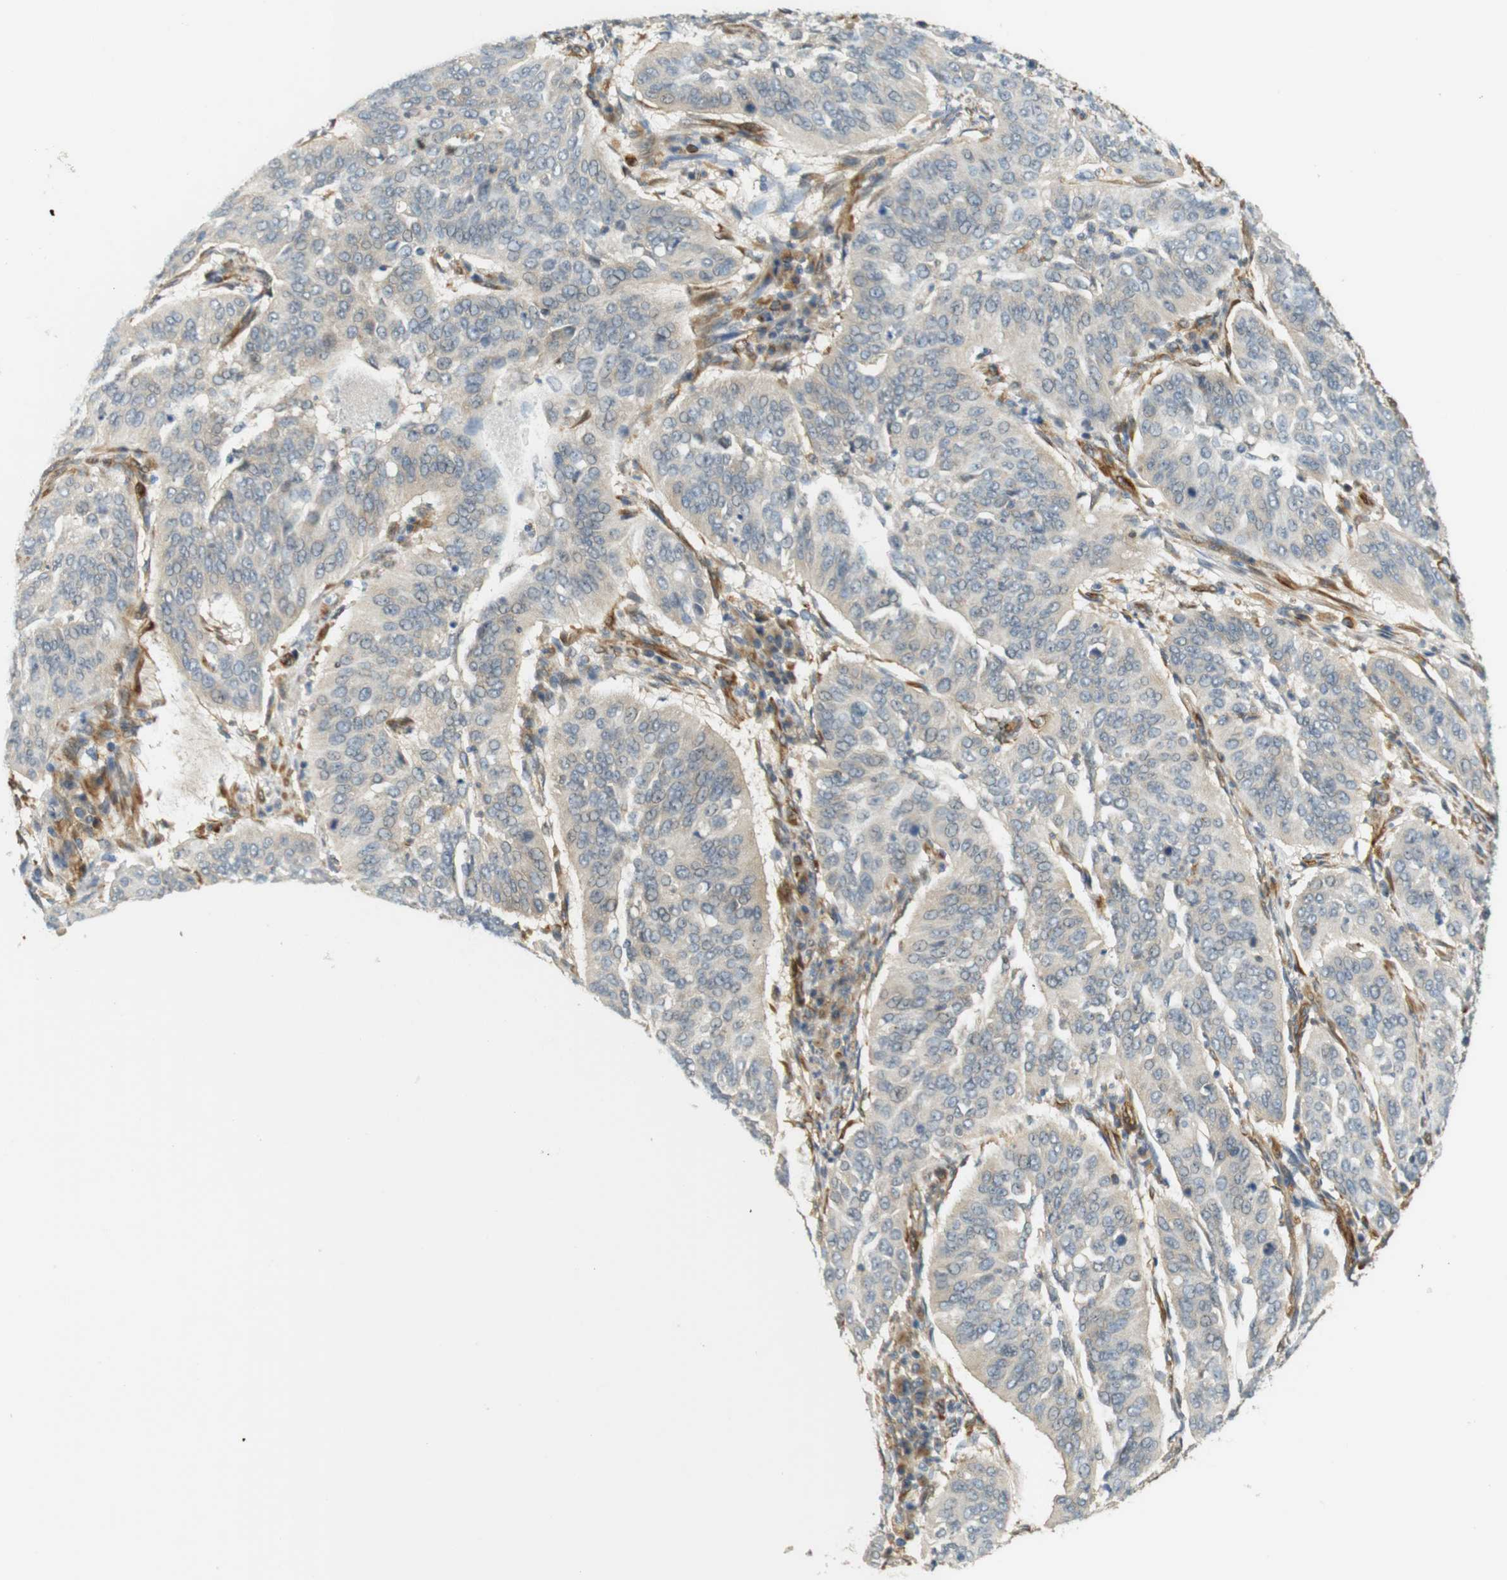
{"staining": {"intensity": "negative", "quantity": "none", "location": "none"}, "tissue": "cervical cancer", "cell_type": "Tumor cells", "image_type": "cancer", "snomed": [{"axis": "morphology", "description": "Normal tissue, NOS"}, {"axis": "morphology", "description": "Squamous cell carcinoma, NOS"}, {"axis": "topography", "description": "Cervix"}], "caption": "Immunohistochemical staining of cervical cancer (squamous cell carcinoma) exhibits no significant positivity in tumor cells.", "gene": "CYTH3", "patient": {"sex": "female", "age": 39}}